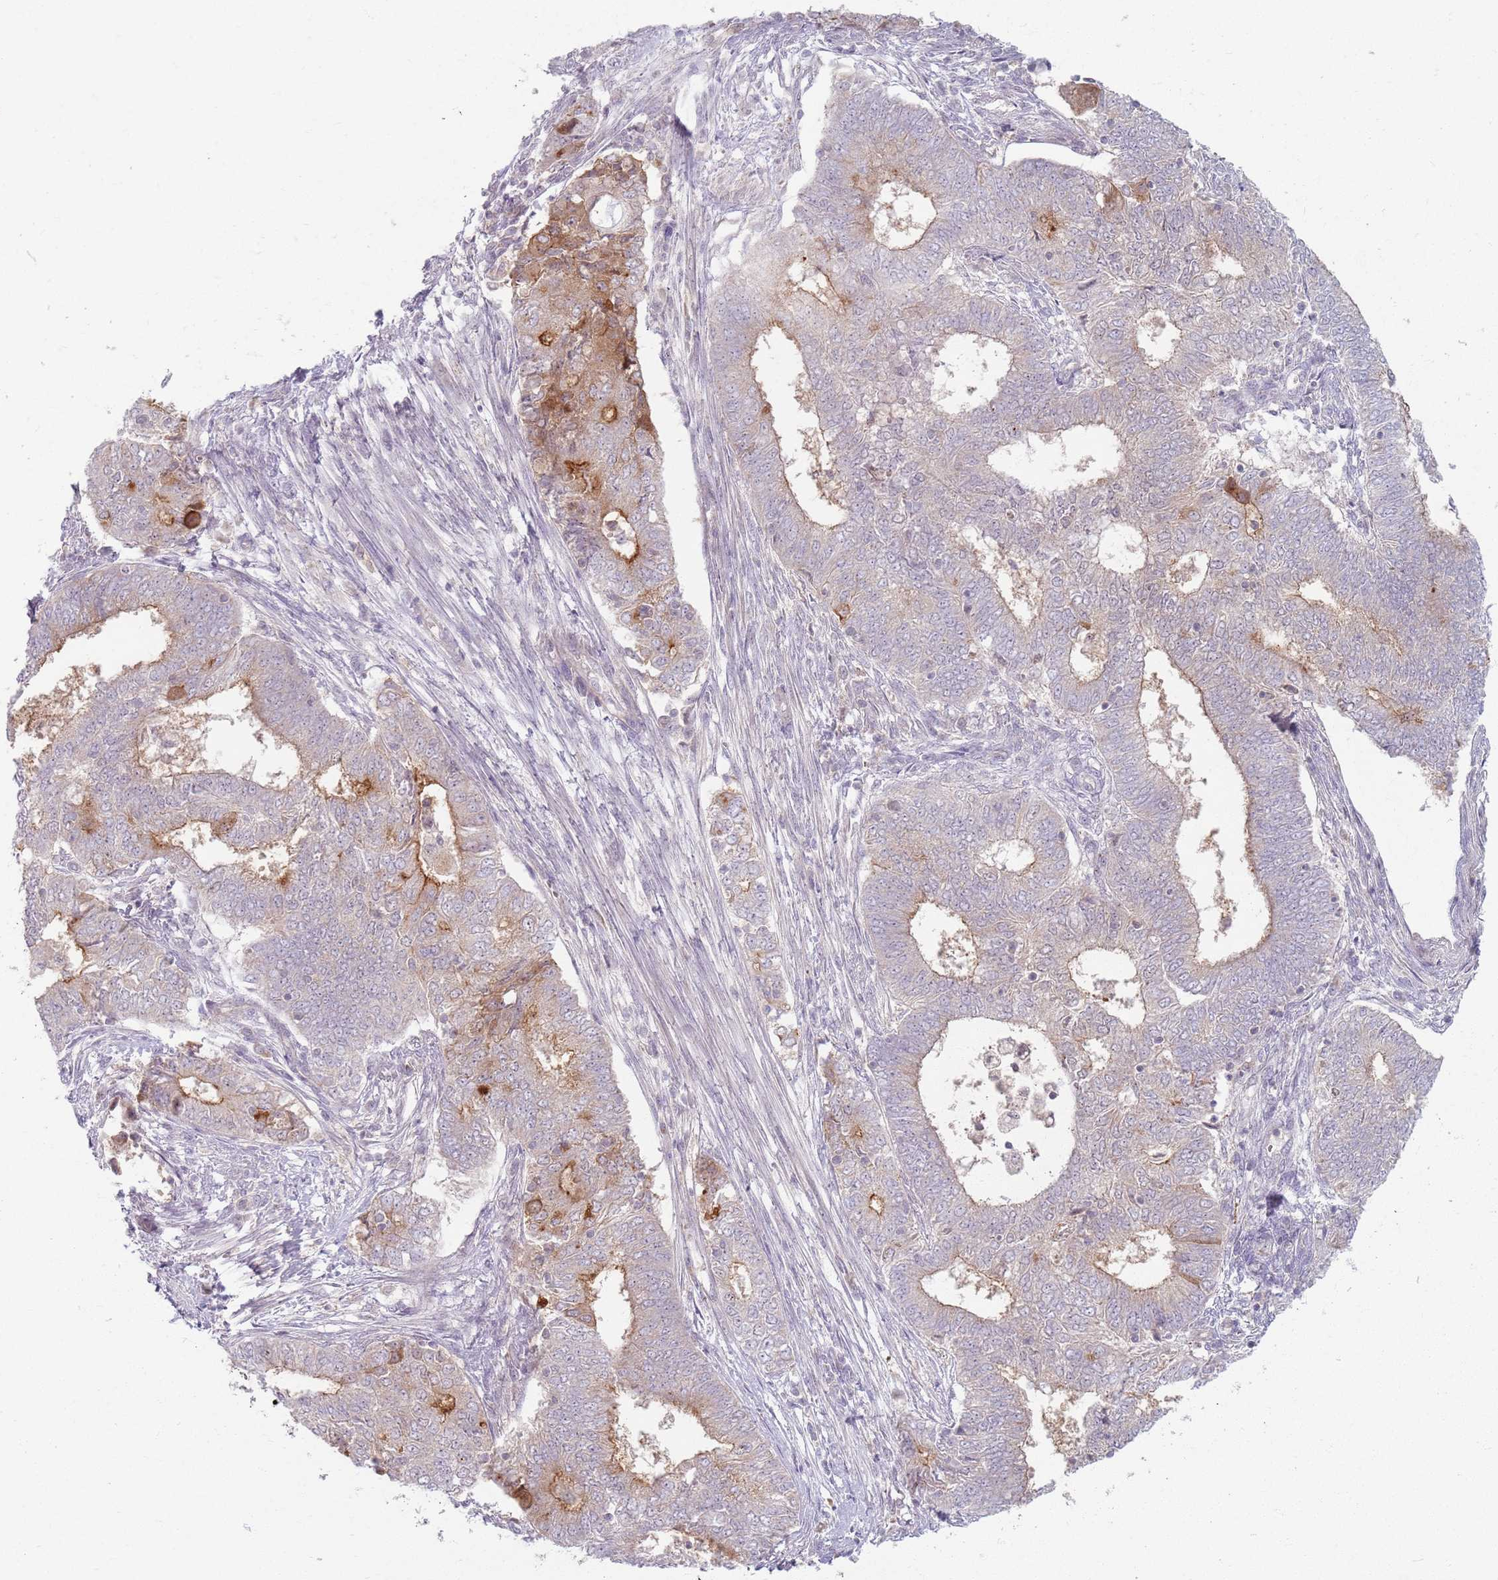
{"staining": {"intensity": "moderate", "quantity": "<25%", "location": "cytoplasmic/membranous"}, "tissue": "endometrial cancer", "cell_type": "Tumor cells", "image_type": "cancer", "snomed": [{"axis": "morphology", "description": "Adenocarcinoma, NOS"}, {"axis": "topography", "description": "Endometrium"}], "caption": "Moderate cytoplasmic/membranous staining is present in about <25% of tumor cells in endometrial cancer (adenocarcinoma).", "gene": "ZDHHC2", "patient": {"sex": "female", "age": 62}}